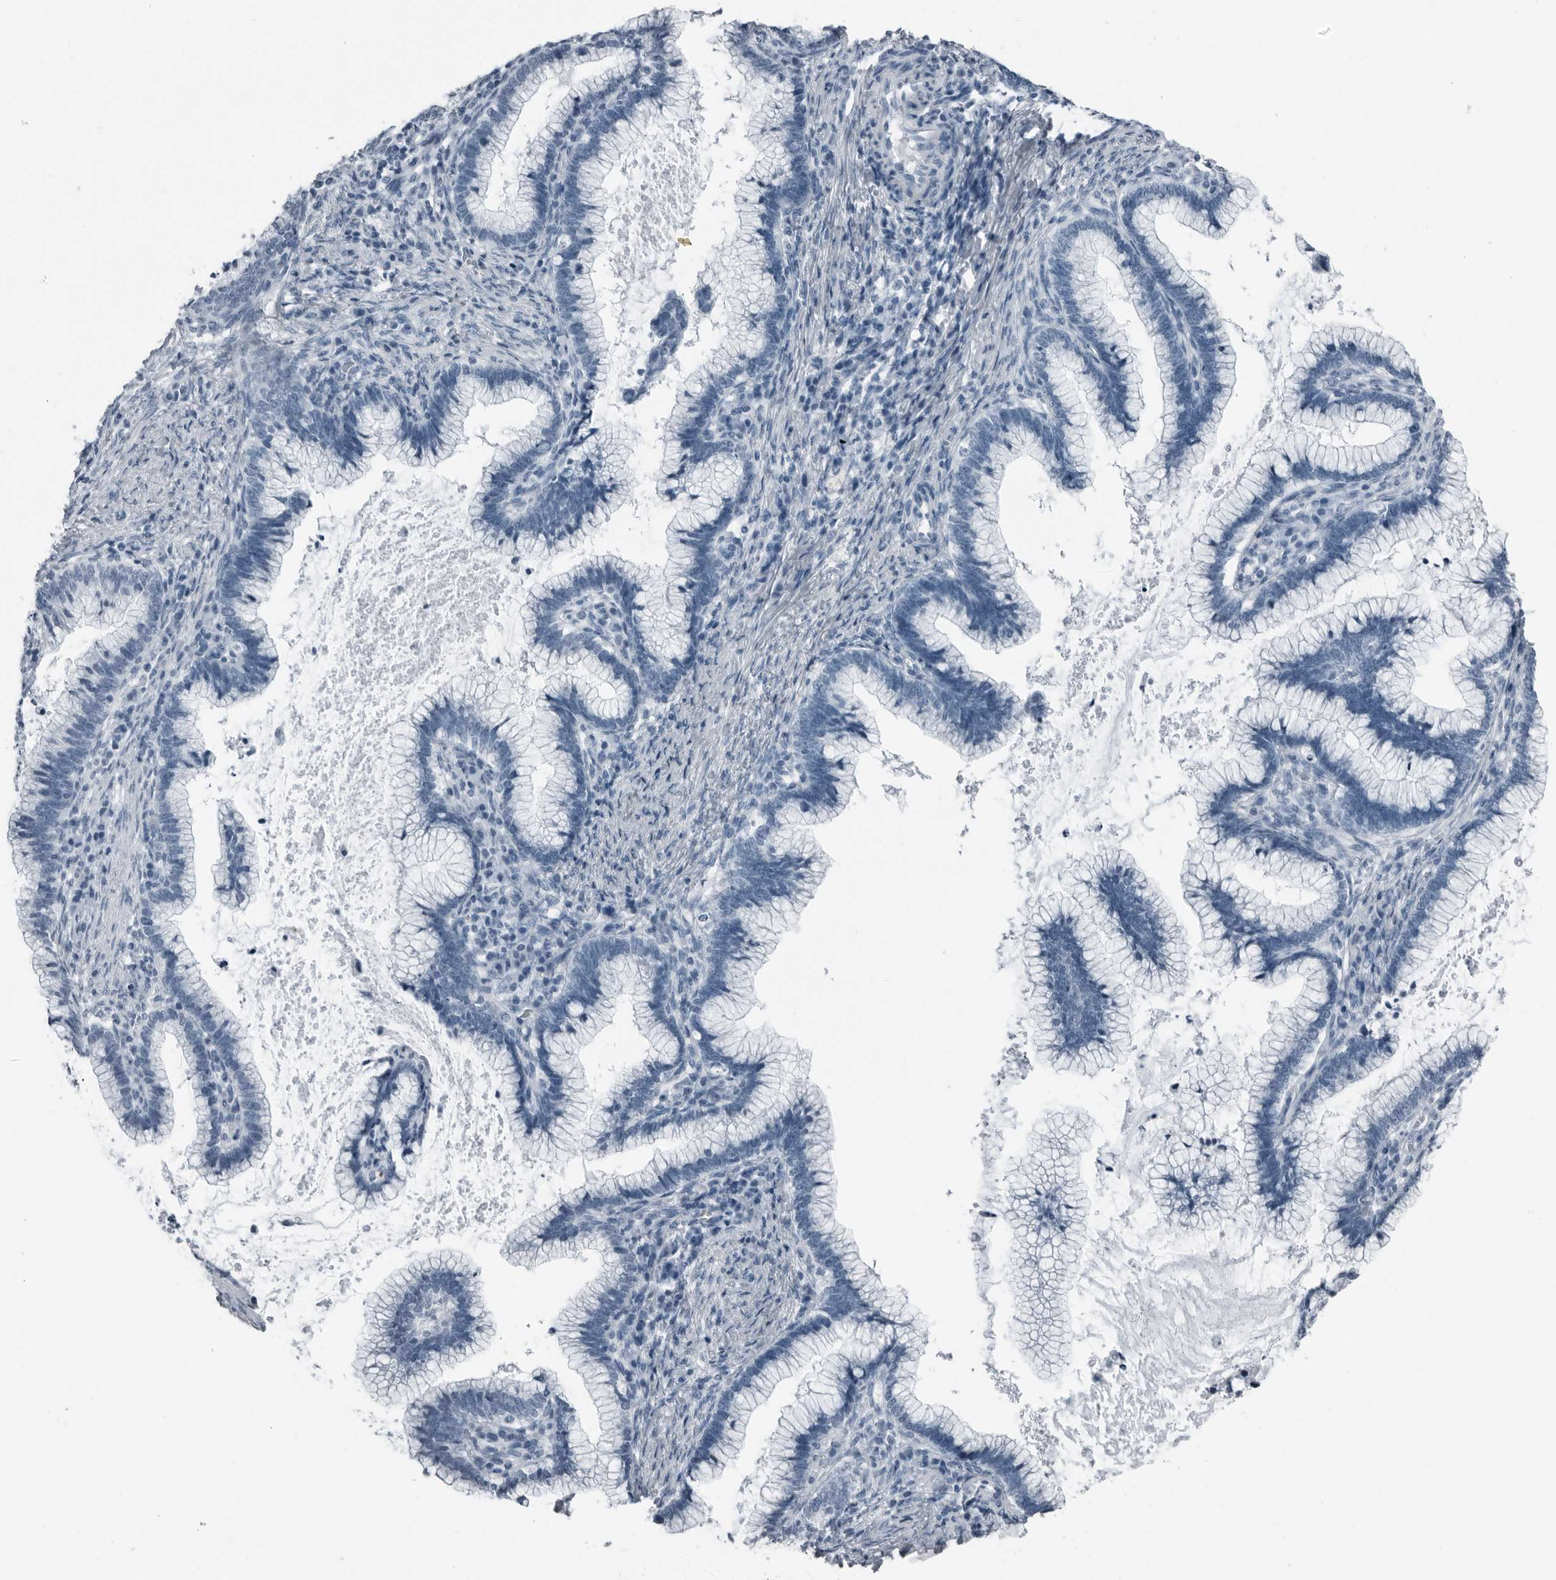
{"staining": {"intensity": "negative", "quantity": "none", "location": "none"}, "tissue": "cervical cancer", "cell_type": "Tumor cells", "image_type": "cancer", "snomed": [{"axis": "morphology", "description": "Adenocarcinoma, NOS"}, {"axis": "topography", "description": "Cervix"}], "caption": "Tumor cells are negative for protein expression in human cervical cancer (adenocarcinoma).", "gene": "PRSS1", "patient": {"sex": "female", "age": 36}}